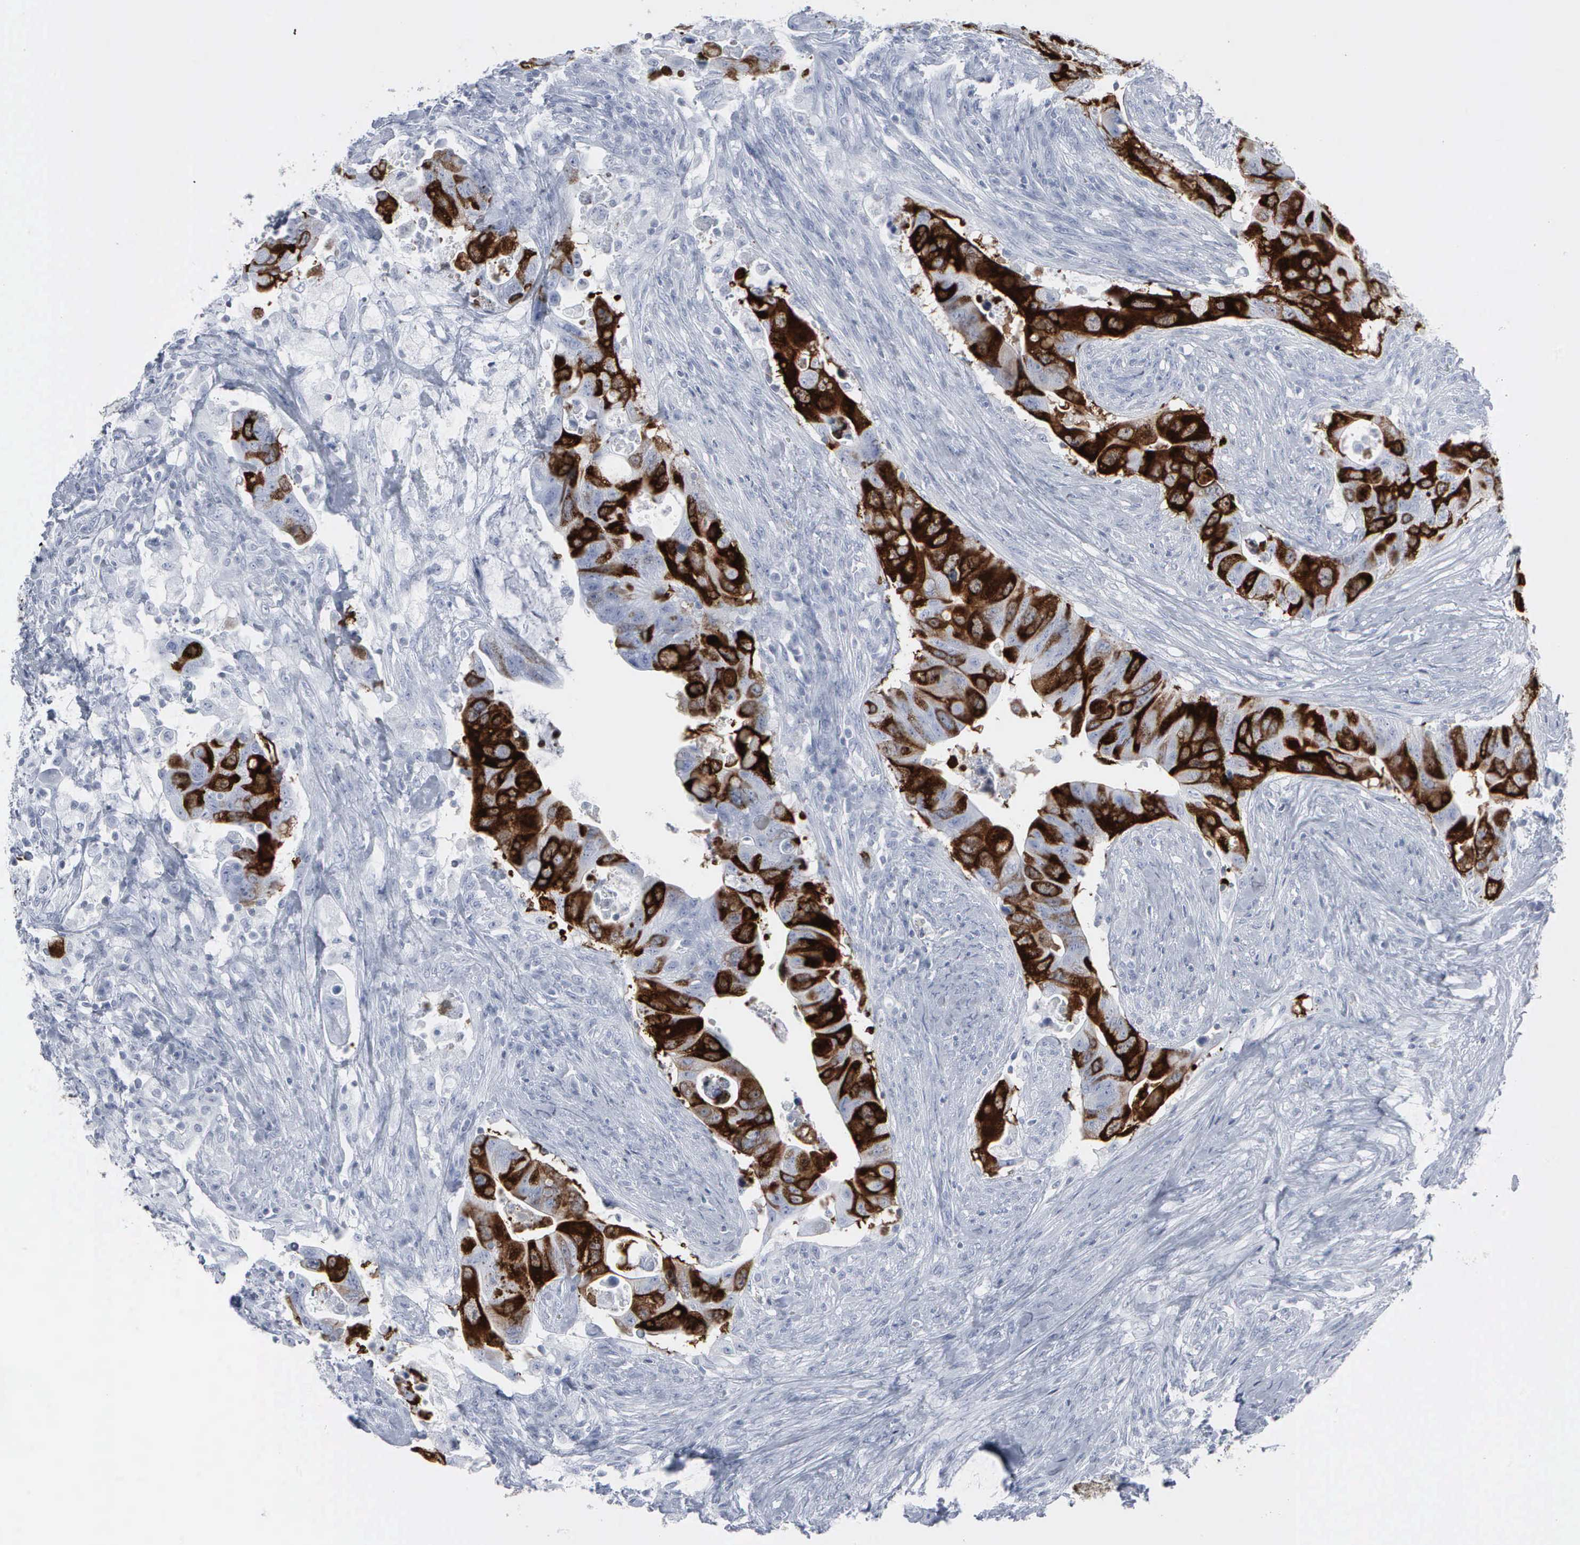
{"staining": {"intensity": "strong", "quantity": "25%-75%", "location": "cytoplasmic/membranous,nuclear"}, "tissue": "colorectal cancer", "cell_type": "Tumor cells", "image_type": "cancer", "snomed": [{"axis": "morphology", "description": "Adenocarcinoma, NOS"}, {"axis": "topography", "description": "Rectum"}], "caption": "Immunohistochemistry photomicrograph of neoplastic tissue: adenocarcinoma (colorectal) stained using immunohistochemistry displays high levels of strong protein expression localized specifically in the cytoplasmic/membranous and nuclear of tumor cells, appearing as a cytoplasmic/membranous and nuclear brown color.", "gene": "CCNB1", "patient": {"sex": "female", "age": 71}}